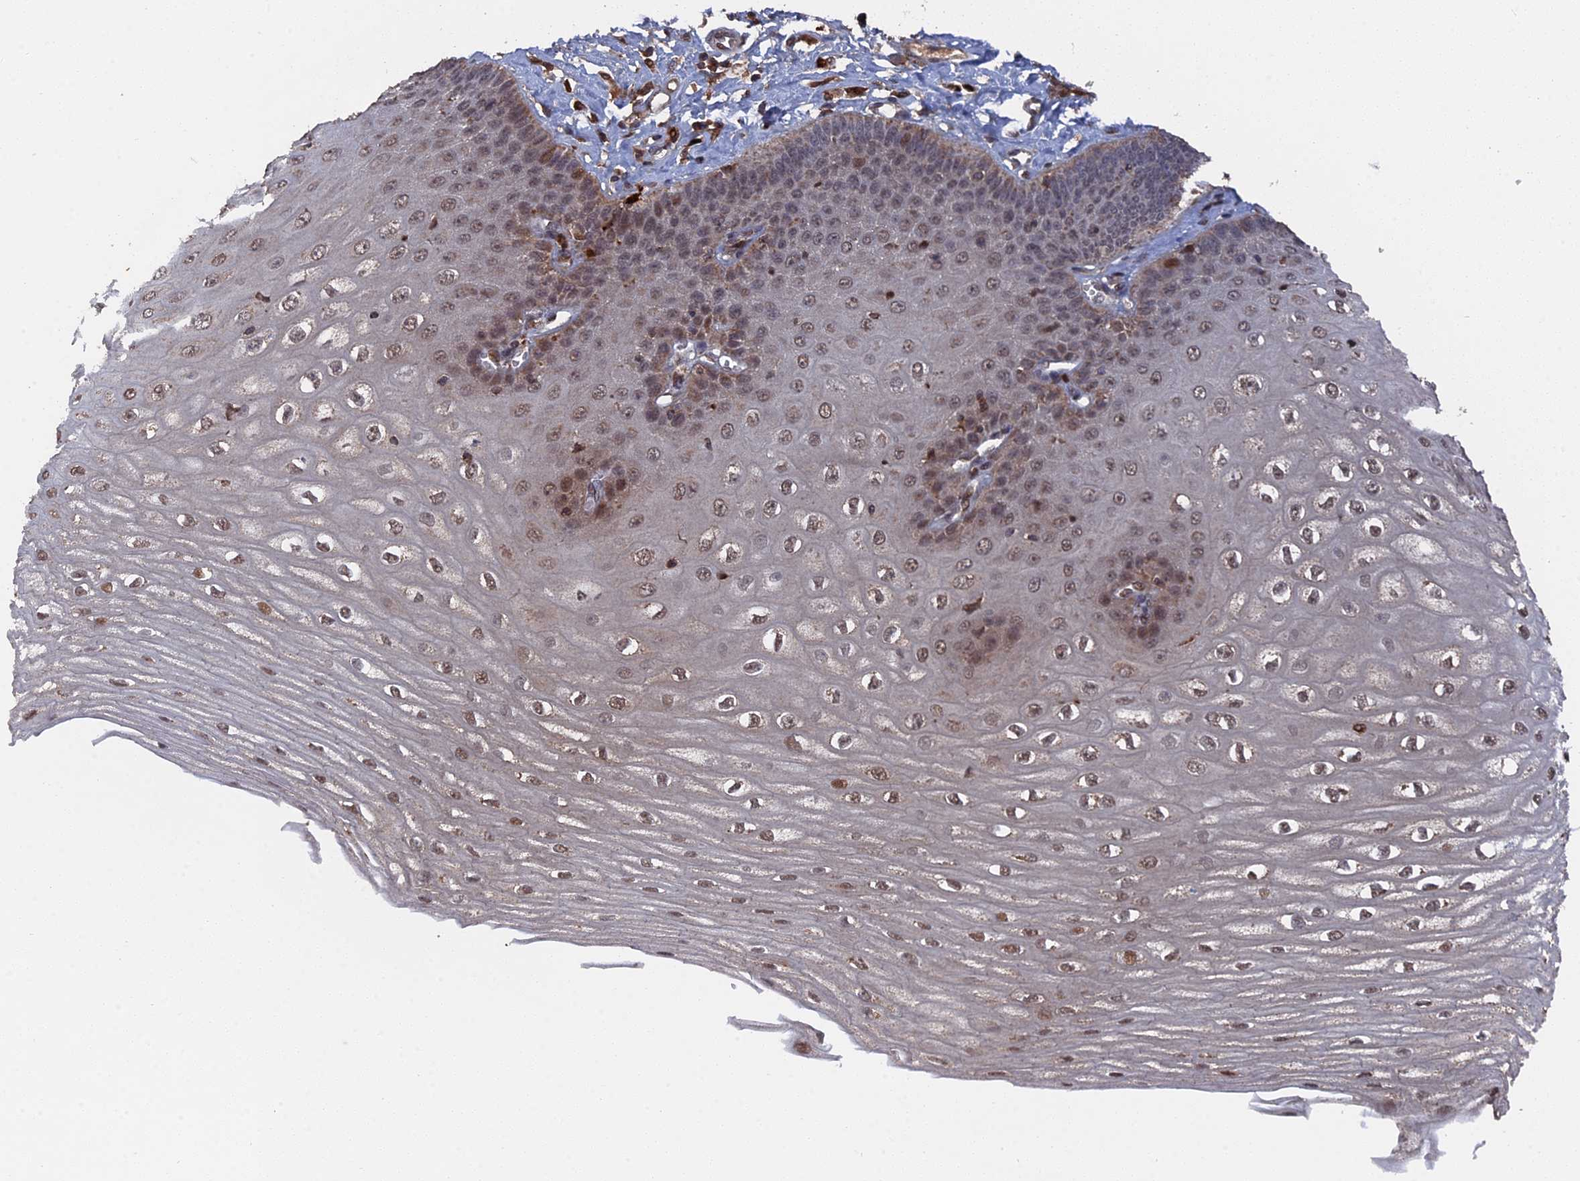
{"staining": {"intensity": "moderate", "quantity": ">75%", "location": "cytoplasmic/membranous,nuclear"}, "tissue": "esophagus", "cell_type": "Squamous epithelial cells", "image_type": "normal", "snomed": [{"axis": "morphology", "description": "Normal tissue, NOS"}, {"axis": "topography", "description": "Esophagus"}], "caption": "Esophagus stained for a protein (brown) reveals moderate cytoplasmic/membranous,nuclear positive staining in approximately >75% of squamous epithelial cells.", "gene": "CEACAM21", "patient": {"sex": "male", "age": 60}}